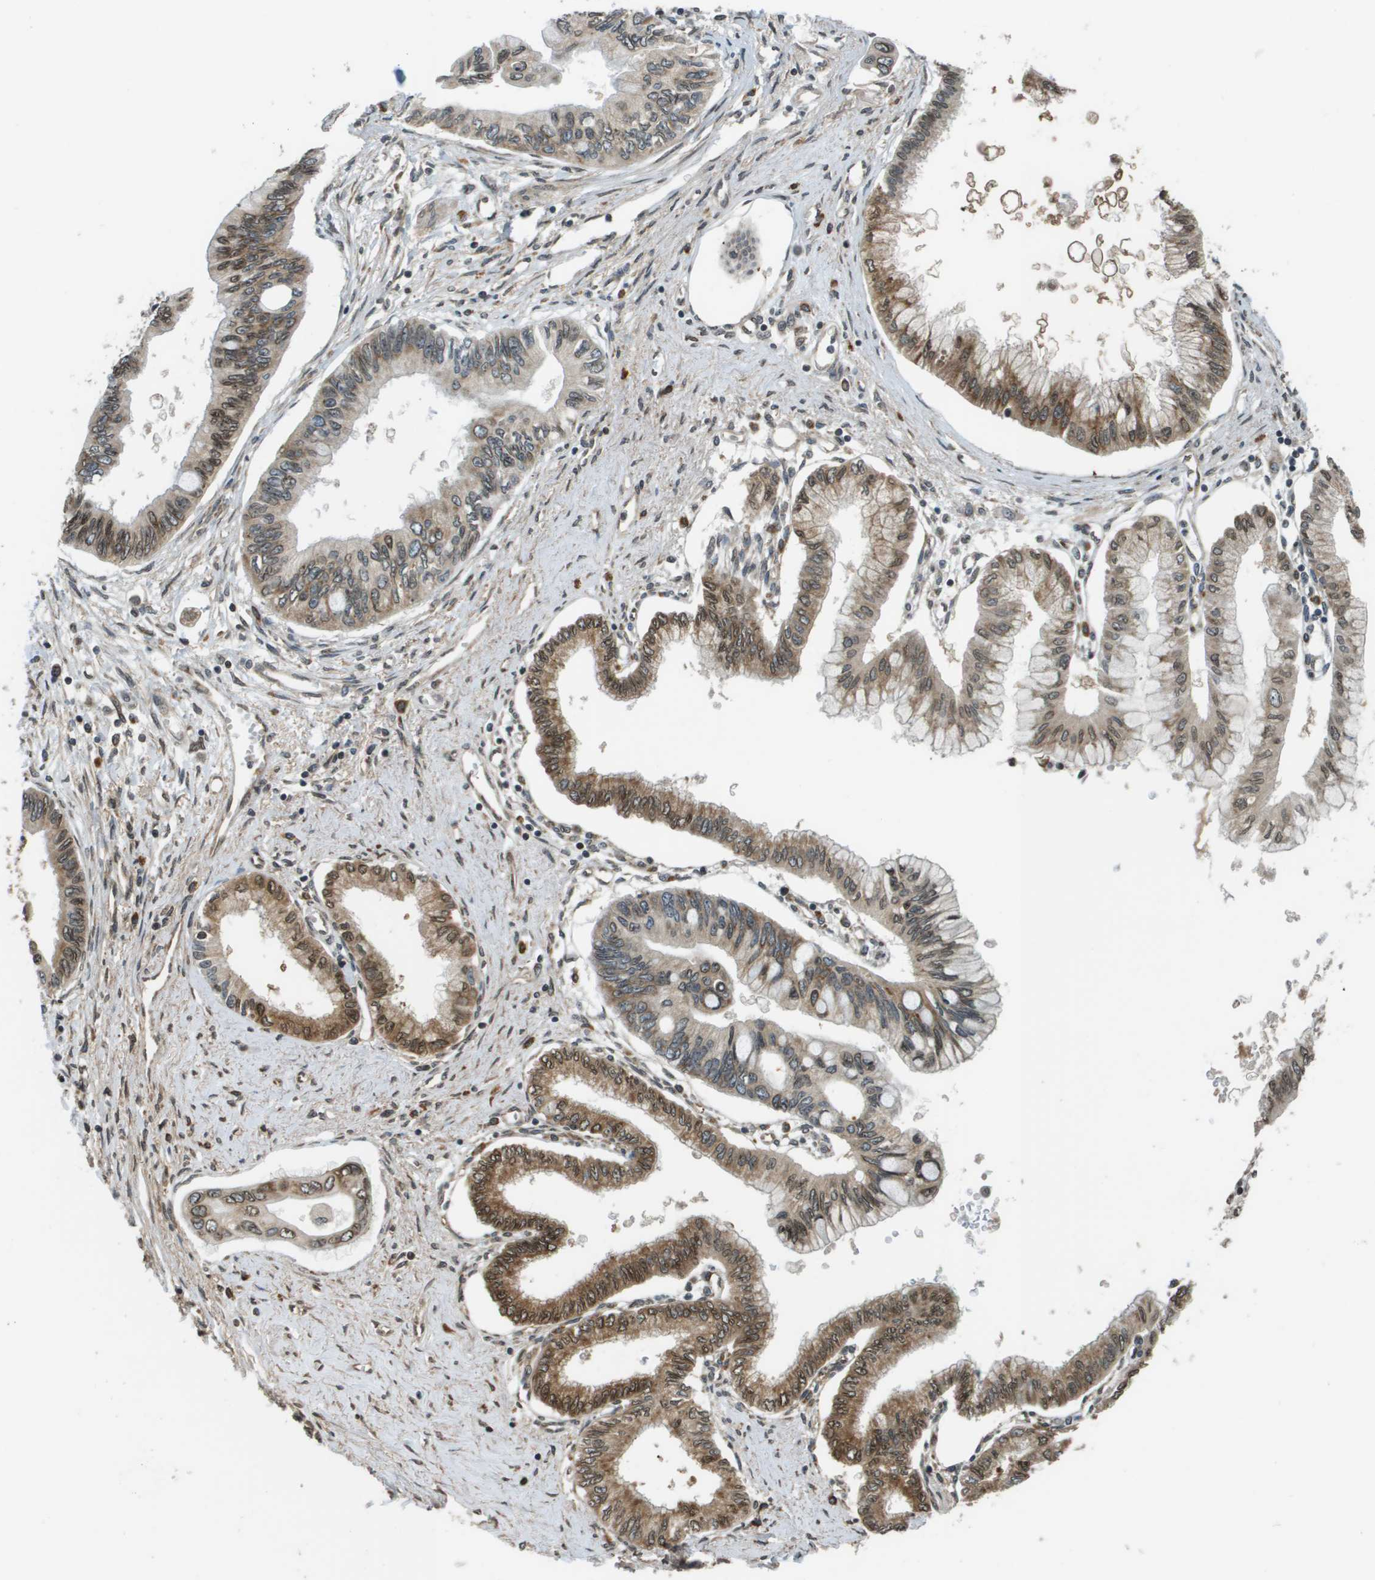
{"staining": {"intensity": "moderate", "quantity": "25%-75%", "location": "cytoplasmic/membranous,nuclear"}, "tissue": "pancreatic cancer", "cell_type": "Tumor cells", "image_type": "cancer", "snomed": [{"axis": "morphology", "description": "Adenocarcinoma, NOS"}, {"axis": "topography", "description": "Pancreas"}], "caption": "Moderate cytoplasmic/membranous and nuclear positivity is appreciated in approximately 25%-75% of tumor cells in pancreatic cancer (adenocarcinoma).", "gene": "SEC62", "patient": {"sex": "female", "age": 77}}